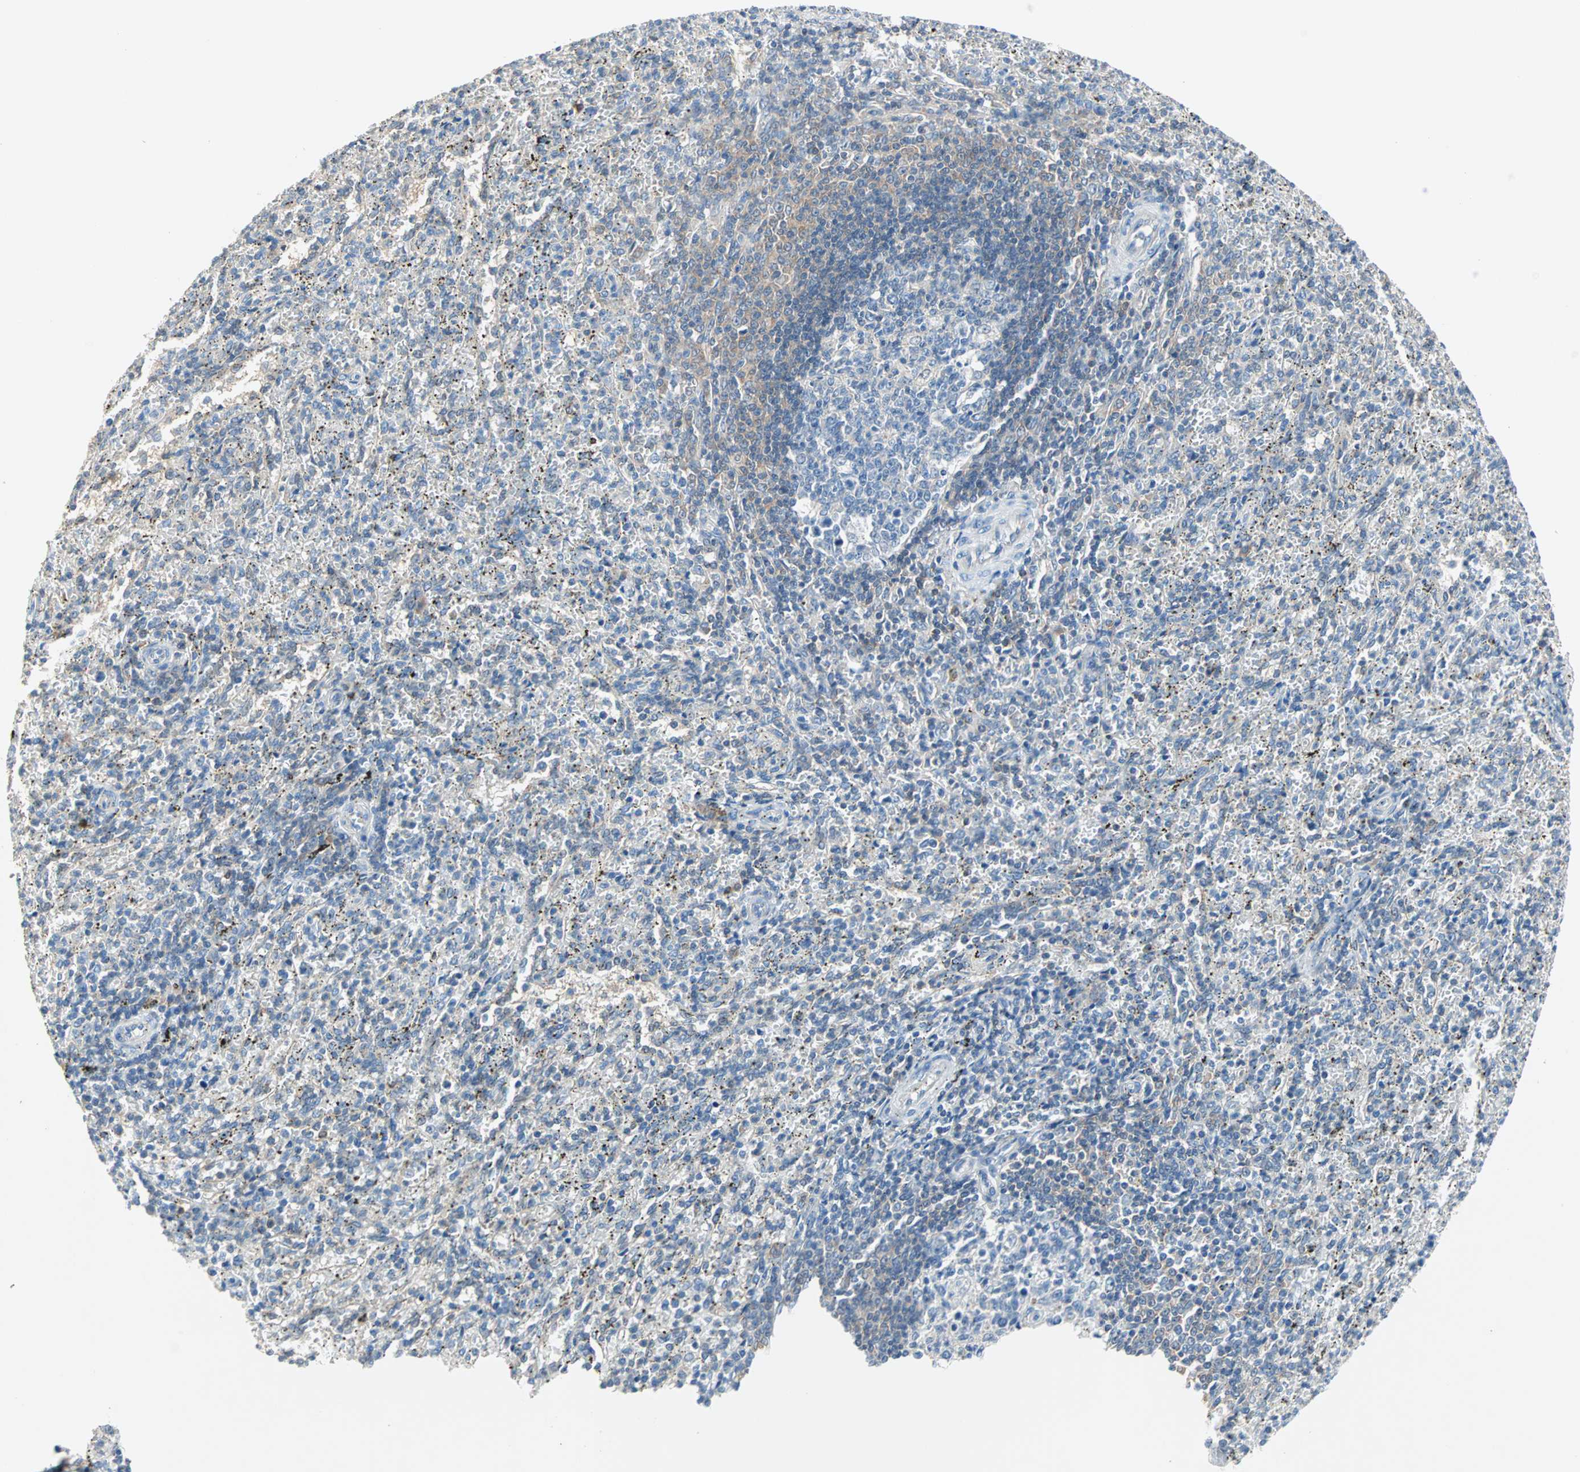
{"staining": {"intensity": "negative", "quantity": "none", "location": "none"}, "tissue": "spleen", "cell_type": "Cells in red pulp", "image_type": "normal", "snomed": [{"axis": "morphology", "description": "Normal tissue, NOS"}, {"axis": "topography", "description": "Spleen"}], "caption": "Human spleen stained for a protein using immunohistochemistry (IHC) exhibits no positivity in cells in red pulp.", "gene": "MPI", "patient": {"sex": "female", "age": 10}}